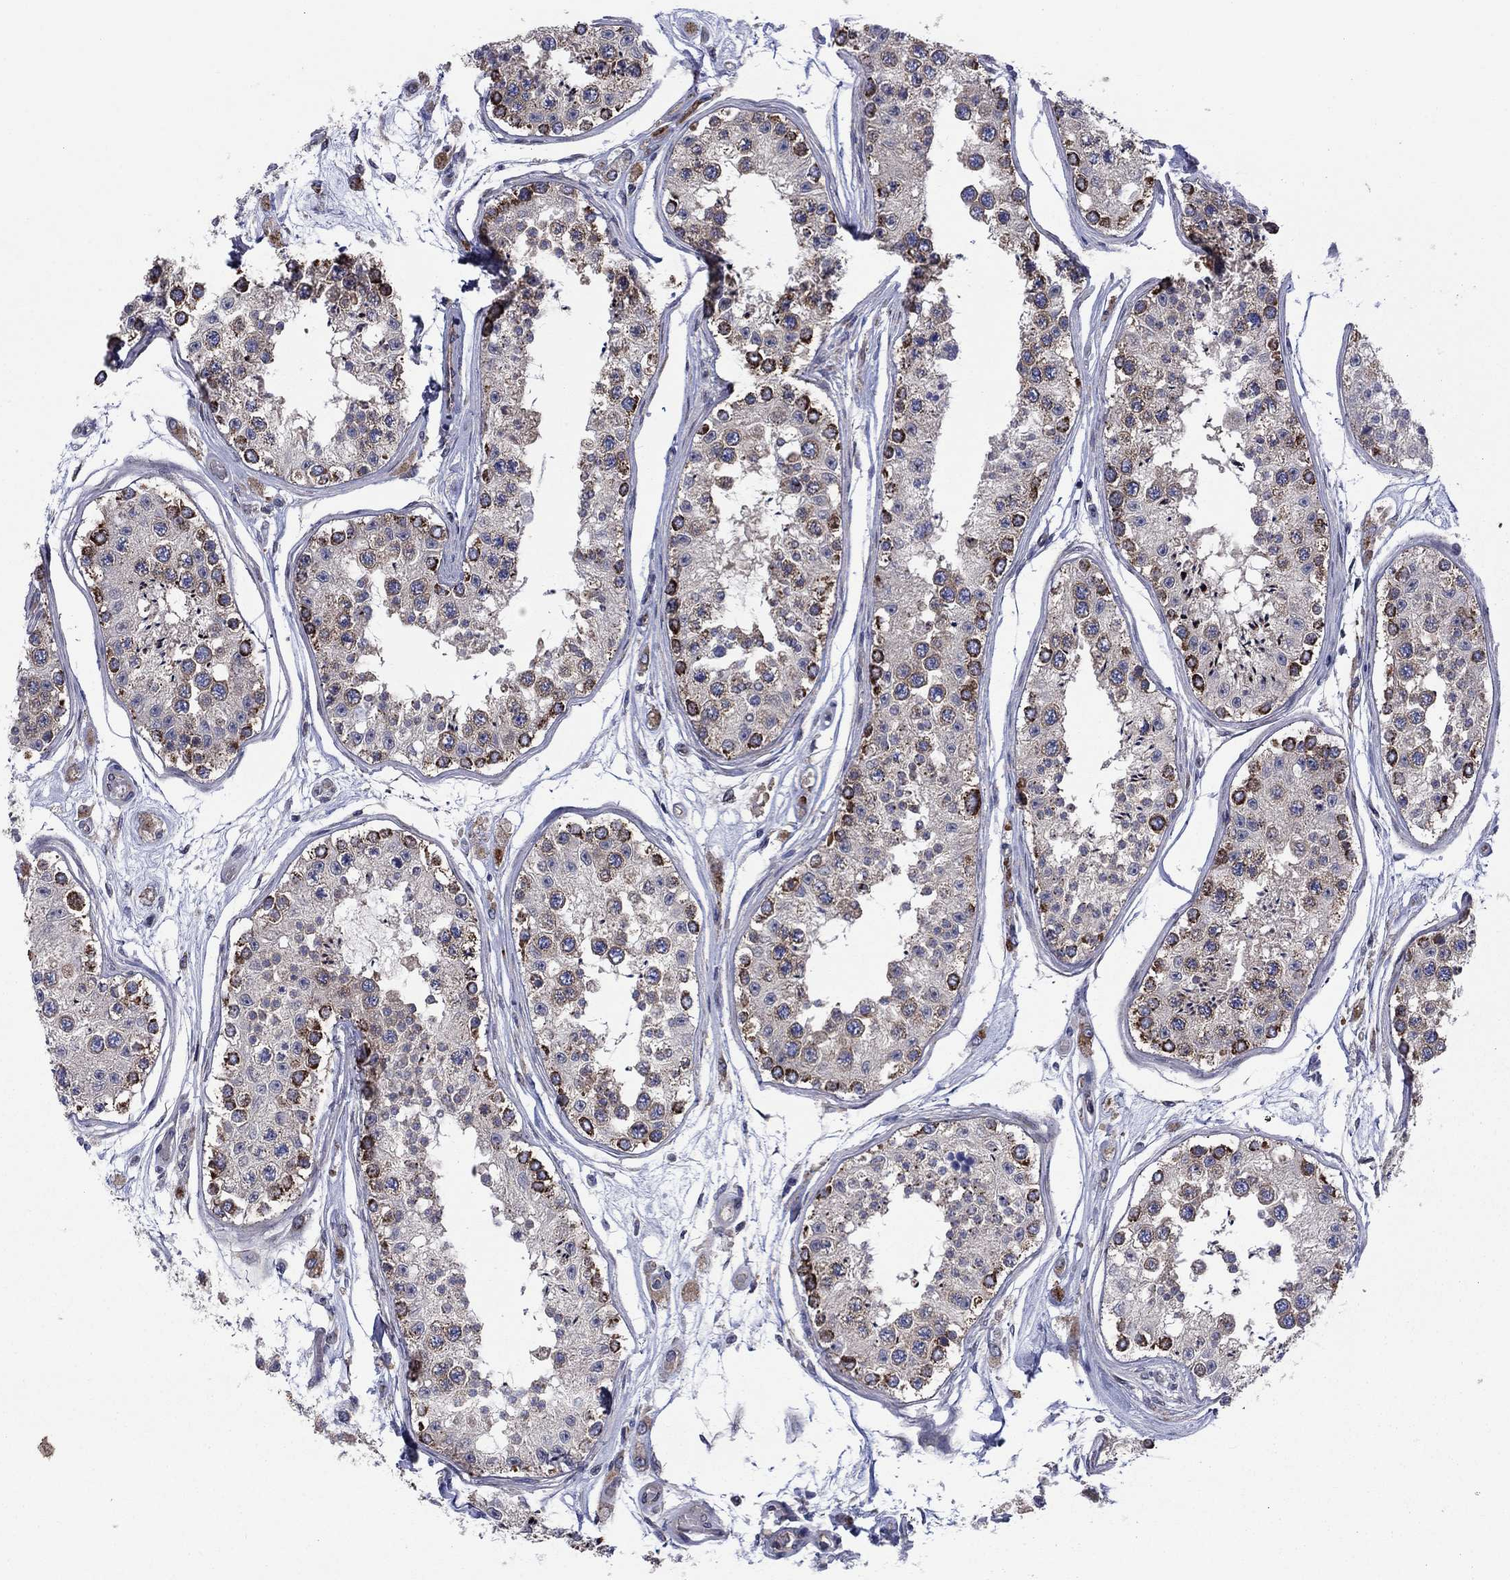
{"staining": {"intensity": "strong", "quantity": "<25%", "location": "cytoplasmic/membranous"}, "tissue": "testis", "cell_type": "Cells in seminiferous ducts", "image_type": "normal", "snomed": [{"axis": "morphology", "description": "Normal tissue, NOS"}, {"axis": "topography", "description": "Testis"}], "caption": "High-power microscopy captured an immunohistochemistry (IHC) histopathology image of benign testis, revealing strong cytoplasmic/membranous expression in about <25% of cells in seminiferous ducts. (DAB (3,3'-diaminobenzidine) IHC with brightfield microscopy, high magnification).", "gene": "GPR155", "patient": {"sex": "male", "age": 25}}